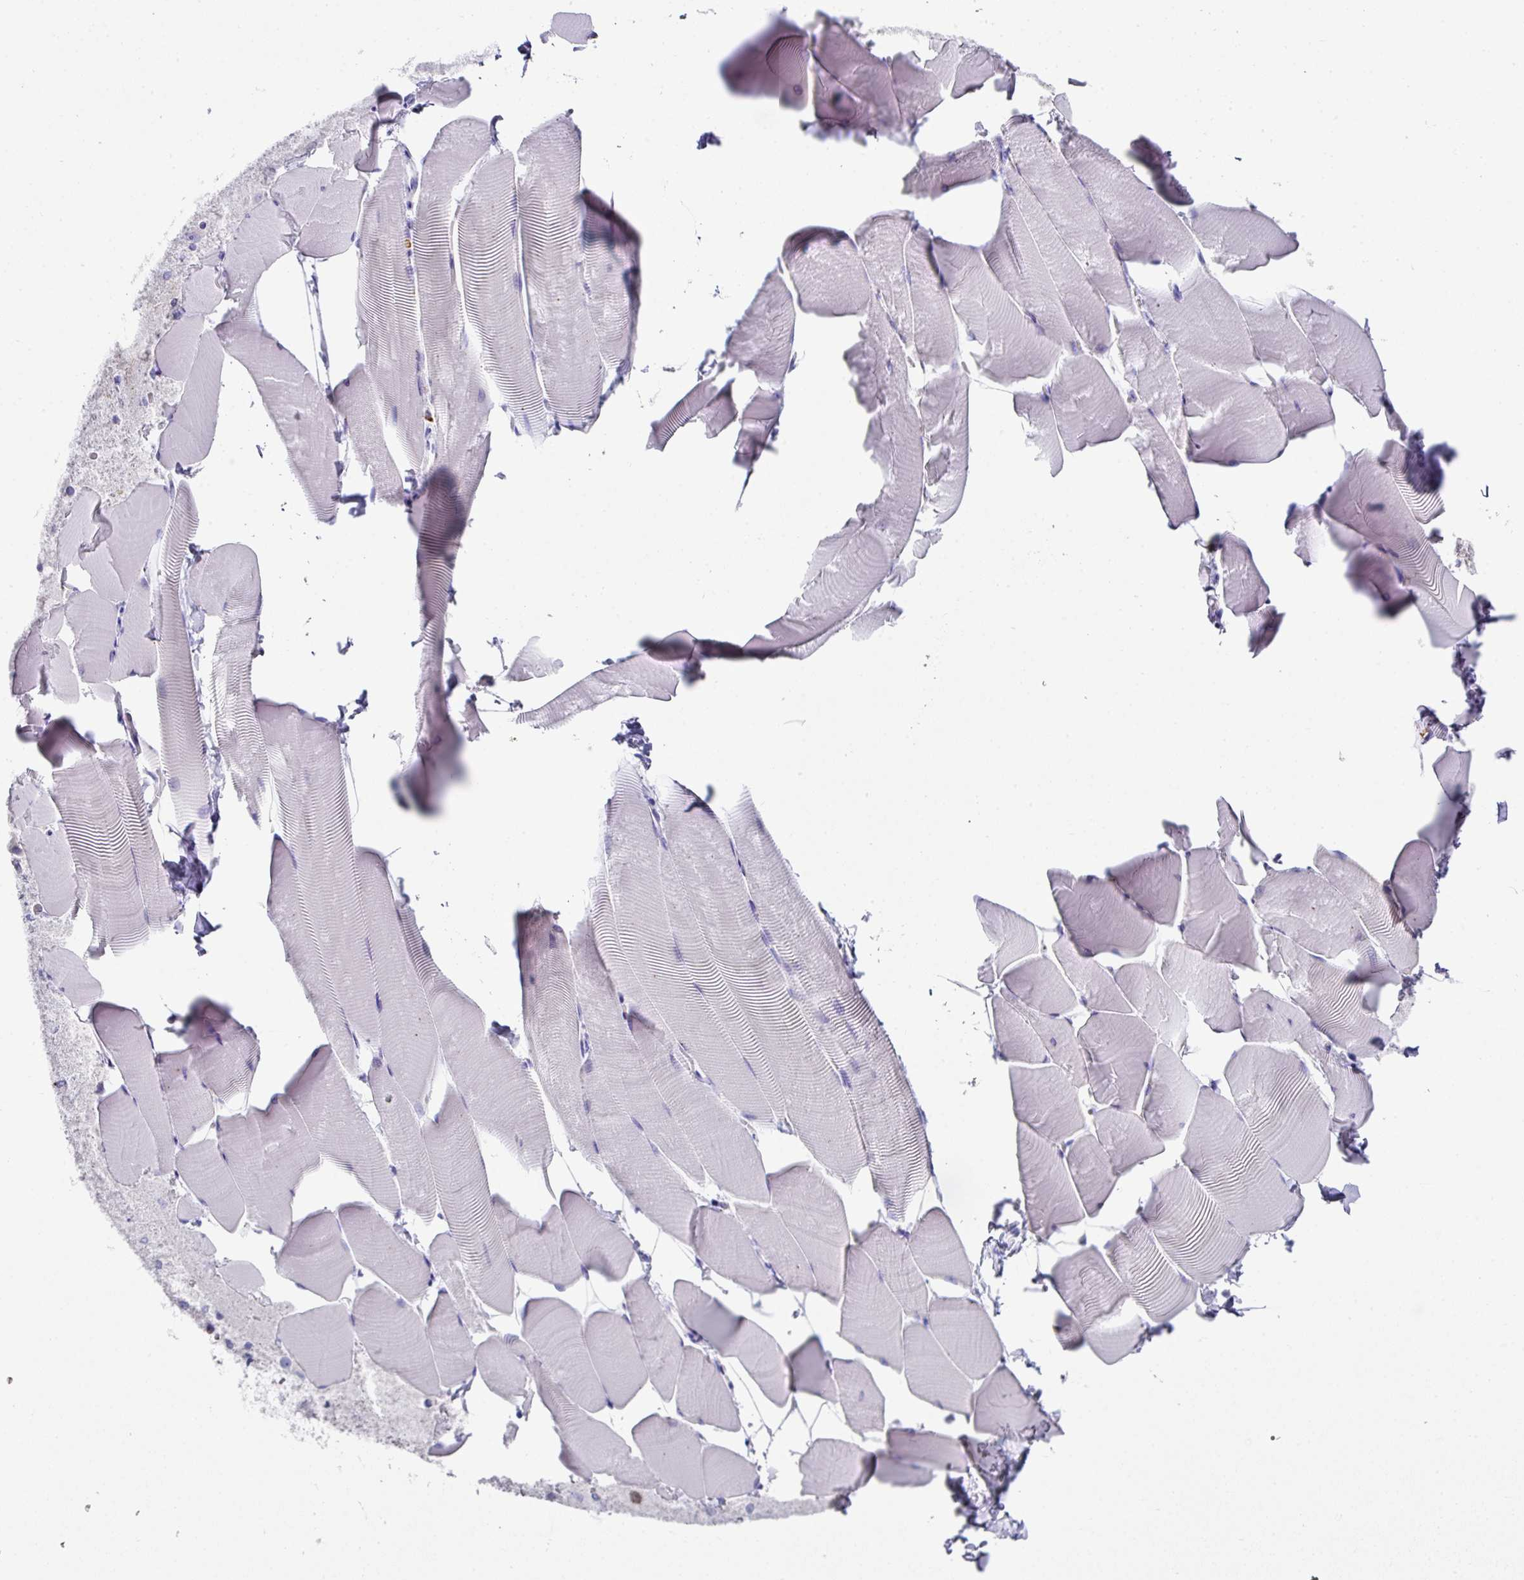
{"staining": {"intensity": "negative", "quantity": "none", "location": "none"}, "tissue": "skeletal muscle", "cell_type": "Myocytes", "image_type": "normal", "snomed": [{"axis": "morphology", "description": "Normal tissue, NOS"}, {"axis": "topography", "description": "Skeletal muscle"}], "caption": "A high-resolution photomicrograph shows immunohistochemistry (IHC) staining of benign skeletal muscle, which exhibits no significant expression in myocytes.", "gene": "CPVL", "patient": {"sex": "male", "age": 25}}